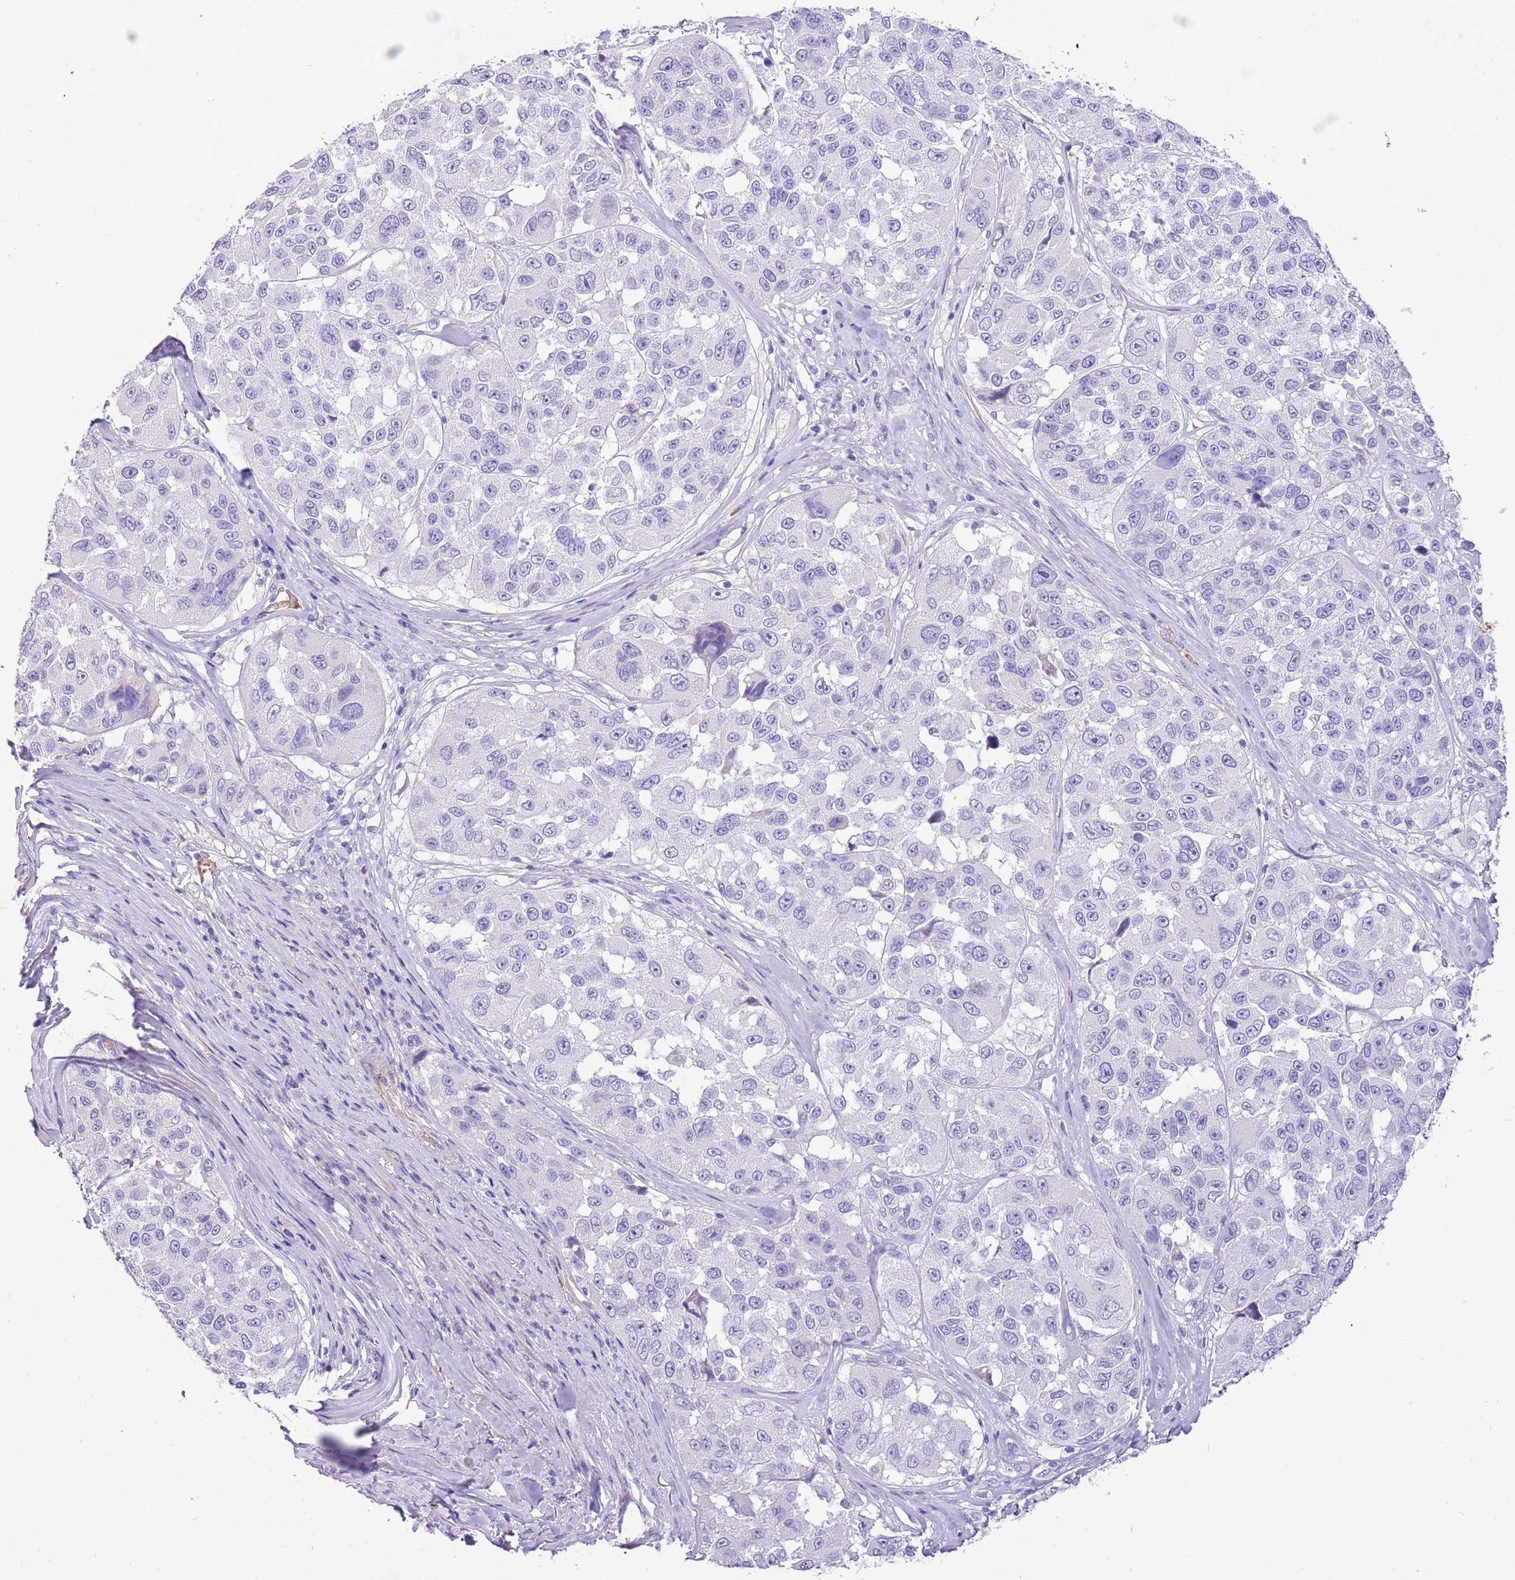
{"staining": {"intensity": "negative", "quantity": "none", "location": "none"}, "tissue": "melanoma", "cell_type": "Tumor cells", "image_type": "cancer", "snomed": [{"axis": "morphology", "description": "Malignant melanoma, NOS"}, {"axis": "topography", "description": "Skin"}], "caption": "An immunohistochemistry image of melanoma is shown. There is no staining in tumor cells of melanoma.", "gene": "KBTBD3", "patient": {"sex": "female", "age": 66}}